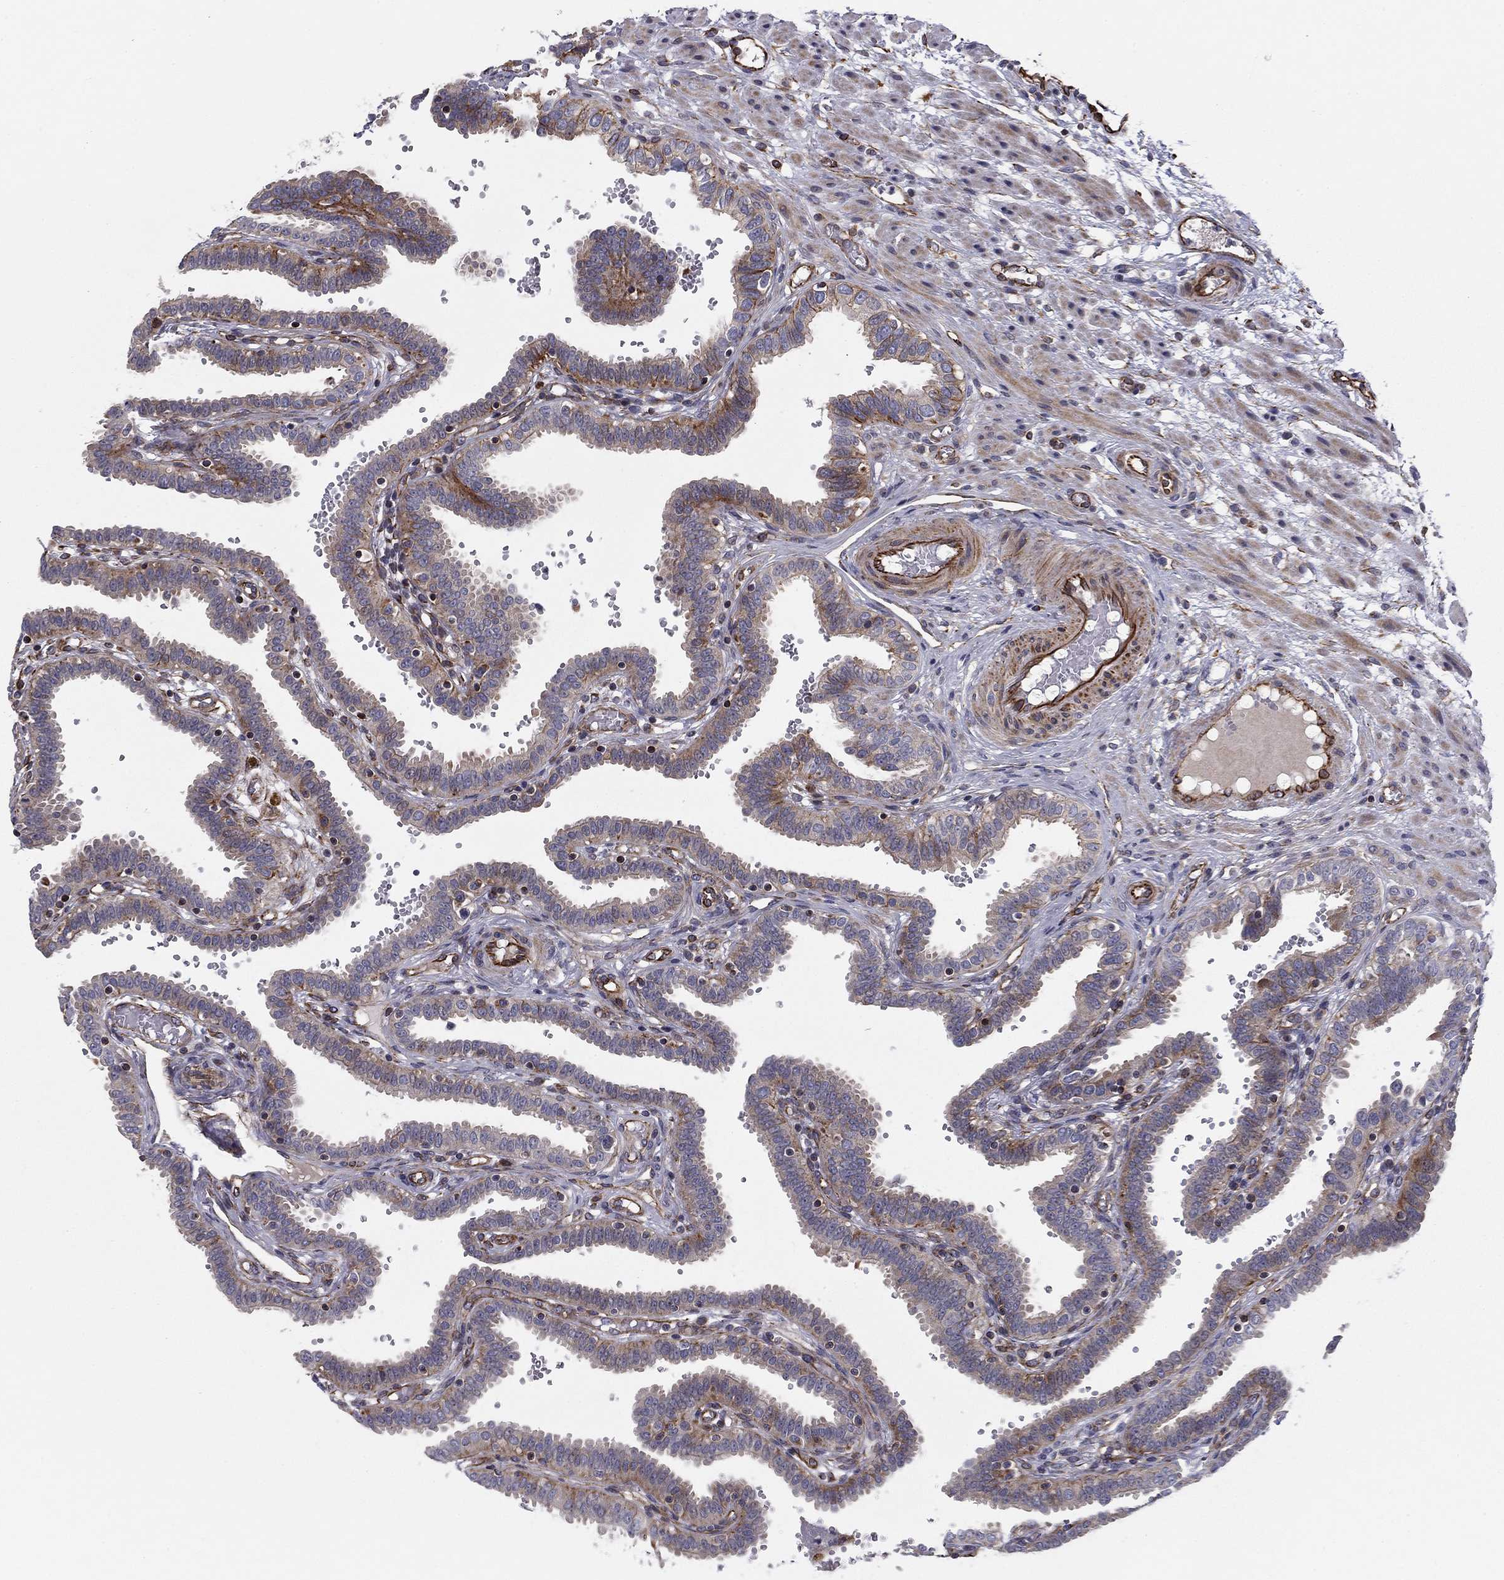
{"staining": {"intensity": "weak", "quantity": "25%-75%", "location": "cytoplasmic/membranous"}, "tissue": "fallopian tube", "cell_type": "Glandular cells", "image_type": "normal", "snomed": [{"axis": "morphology", "description": "Normal tissue, NOS"}, {"axis": "topography", "description": "Fallopian tube"}], "caption": "Weak cytoplasmic/membranous positivity for a protein is present in about 25%-75% of glandular cells of unremarkable fallopian tube using IHC.", "gene": "CLSTN1", "patient": {"sex": "female", "age": 37}}